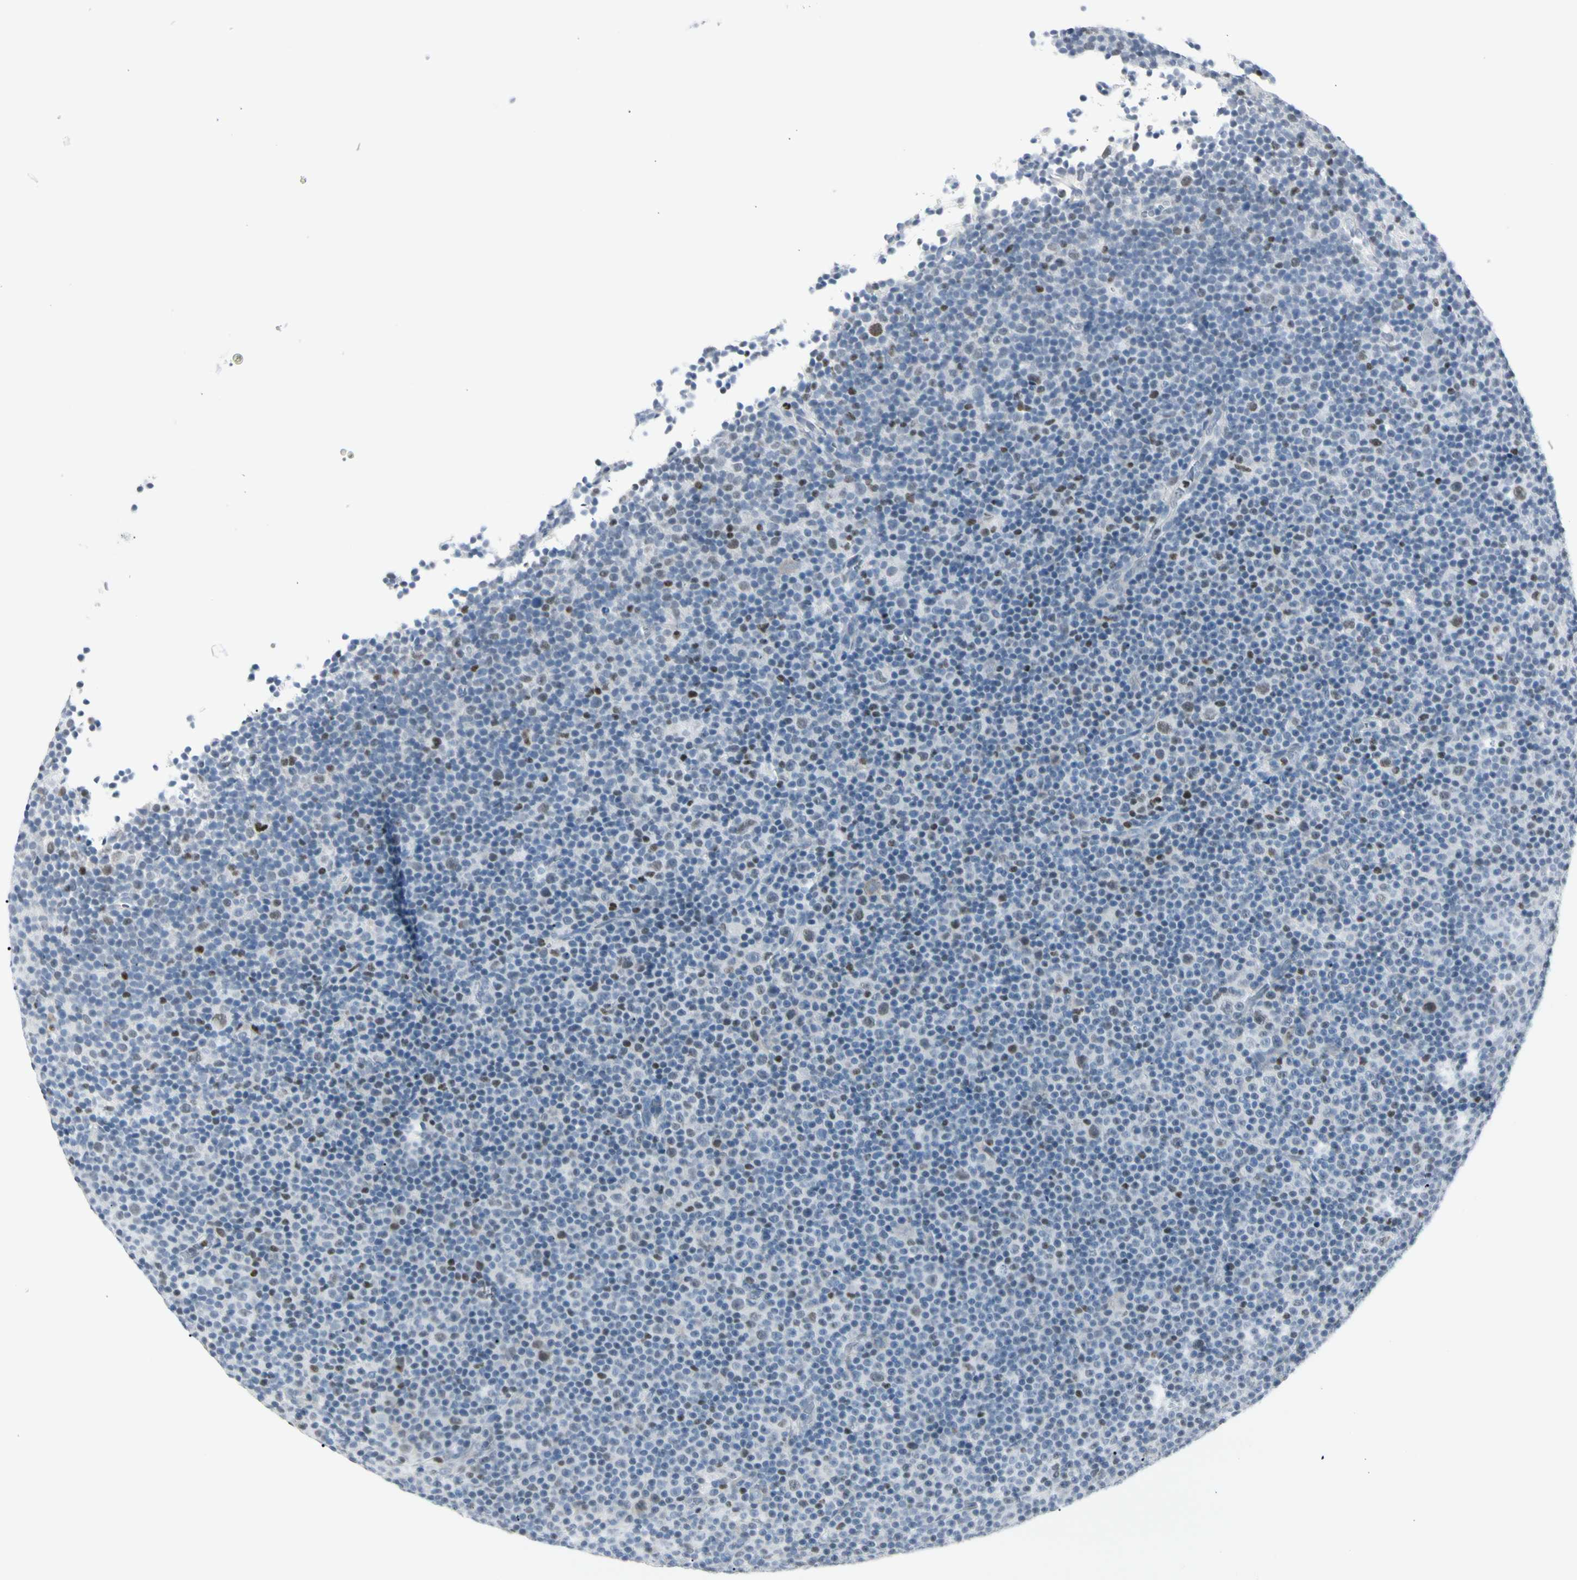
{"staining": {"intensity": "moderate", "quantity": "<25%", "location": "nuclear"}, "tissue": "lymphoma", "cell_type": "Tumor cells", "image_type": "cancer", "snomed": [{"axis": "morphology", "description": "Malignant lymphoma, non-Hodgkin's type, Low grade"}, {"axis": "topography", "description": "Lymph node"}], "caption": "This histopathology image displays IHC staining of lymphoma, with low moderate nuclear positivity in about <25% of tumor cells.", "gene": "ZBTB7B", "patient": {"sex": "female", "age": 67}}